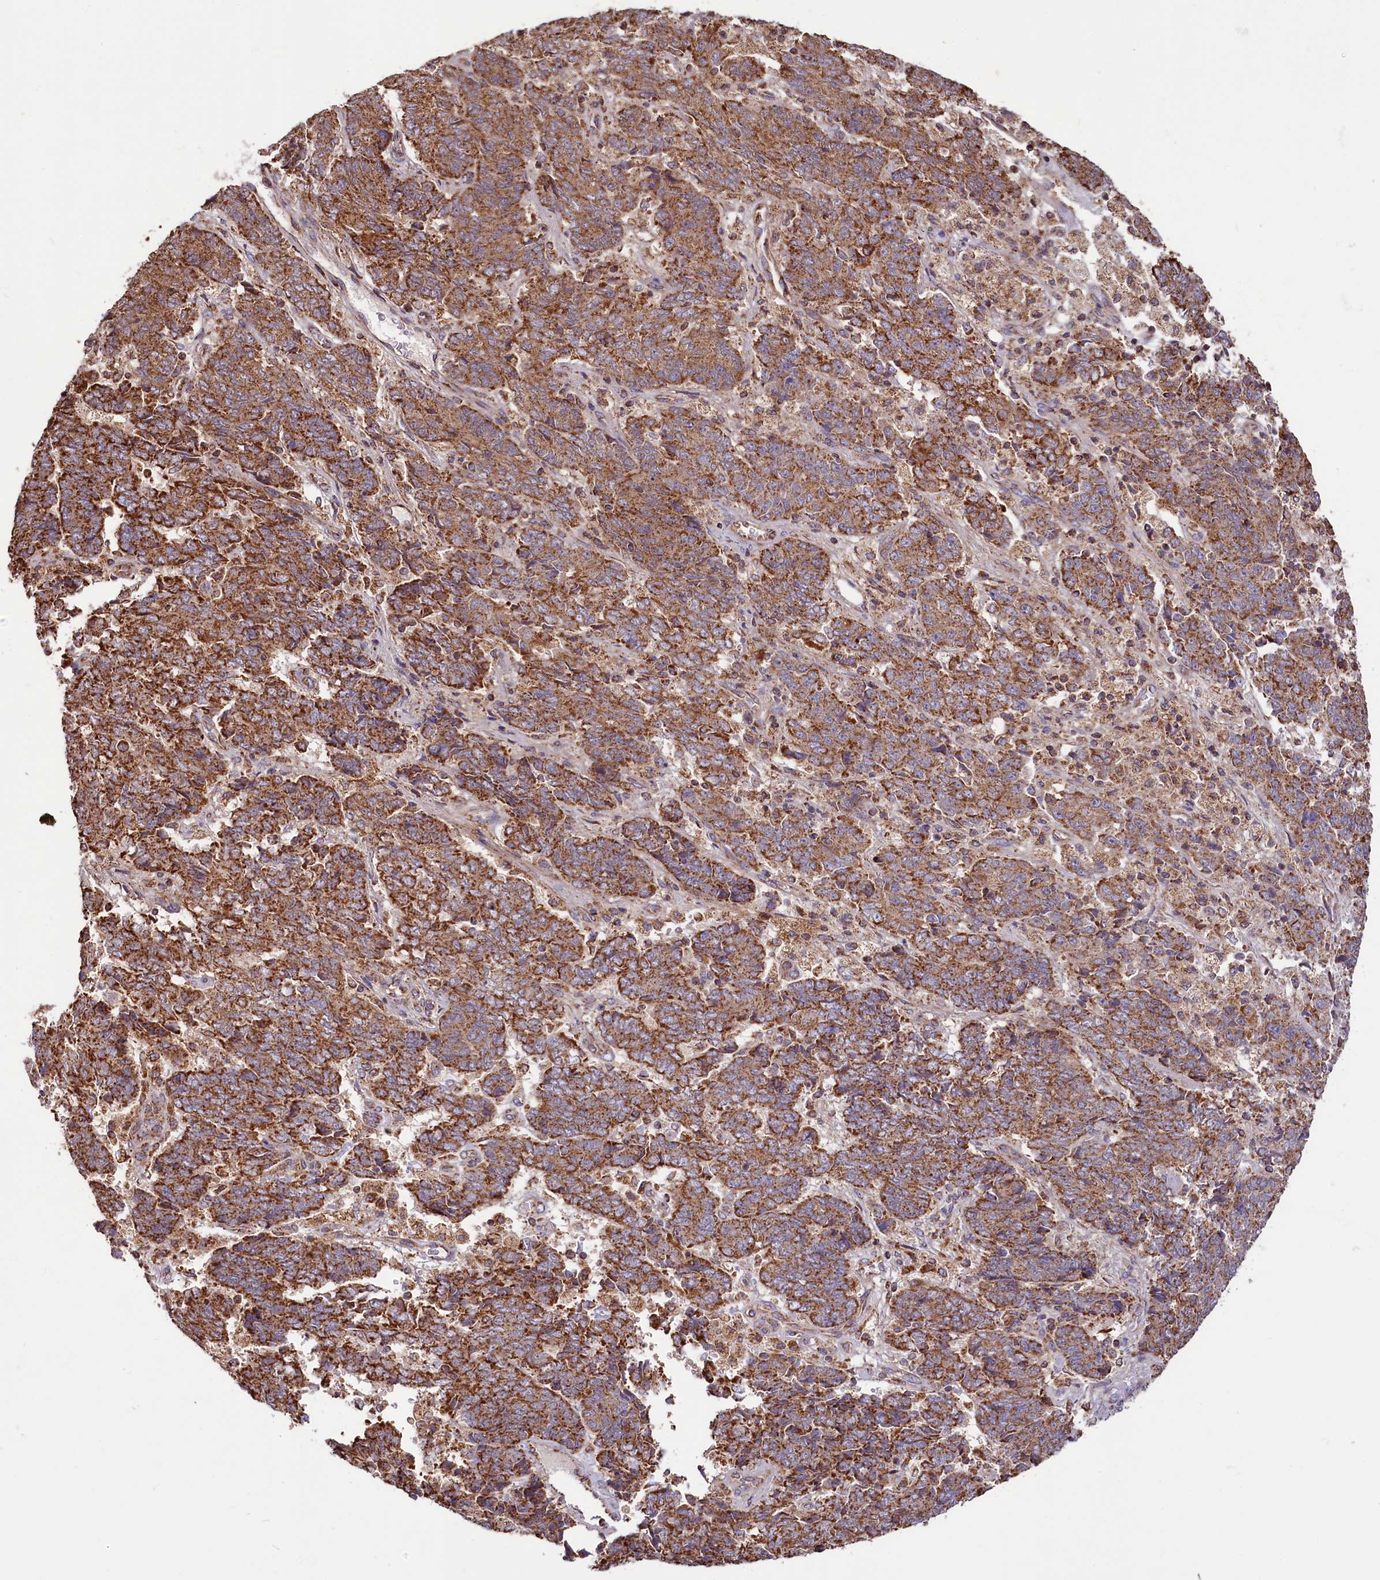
{"staining": {"intensity": "strong", "quantity": ">75%", "location": "cytoplasmic/membranous"}, "tissue": "endometrial cancer", "cell_type": "Tumor cells", "image_type": "cancer", "snomed": [{"axis": "morphology", "description": "Adenocarcinoma, NOS"}, {"axis": "topography", "description": "Endometrium"}], "caption": "This is a micrograph of immunohistochemistry staining of adenocarcinoma (endometrial), which shows strong positivity in the cytoplasmic/membranous of tumor cells.", "gene": "NUDT15", "patient": {"sex": "female", "age": 80}}